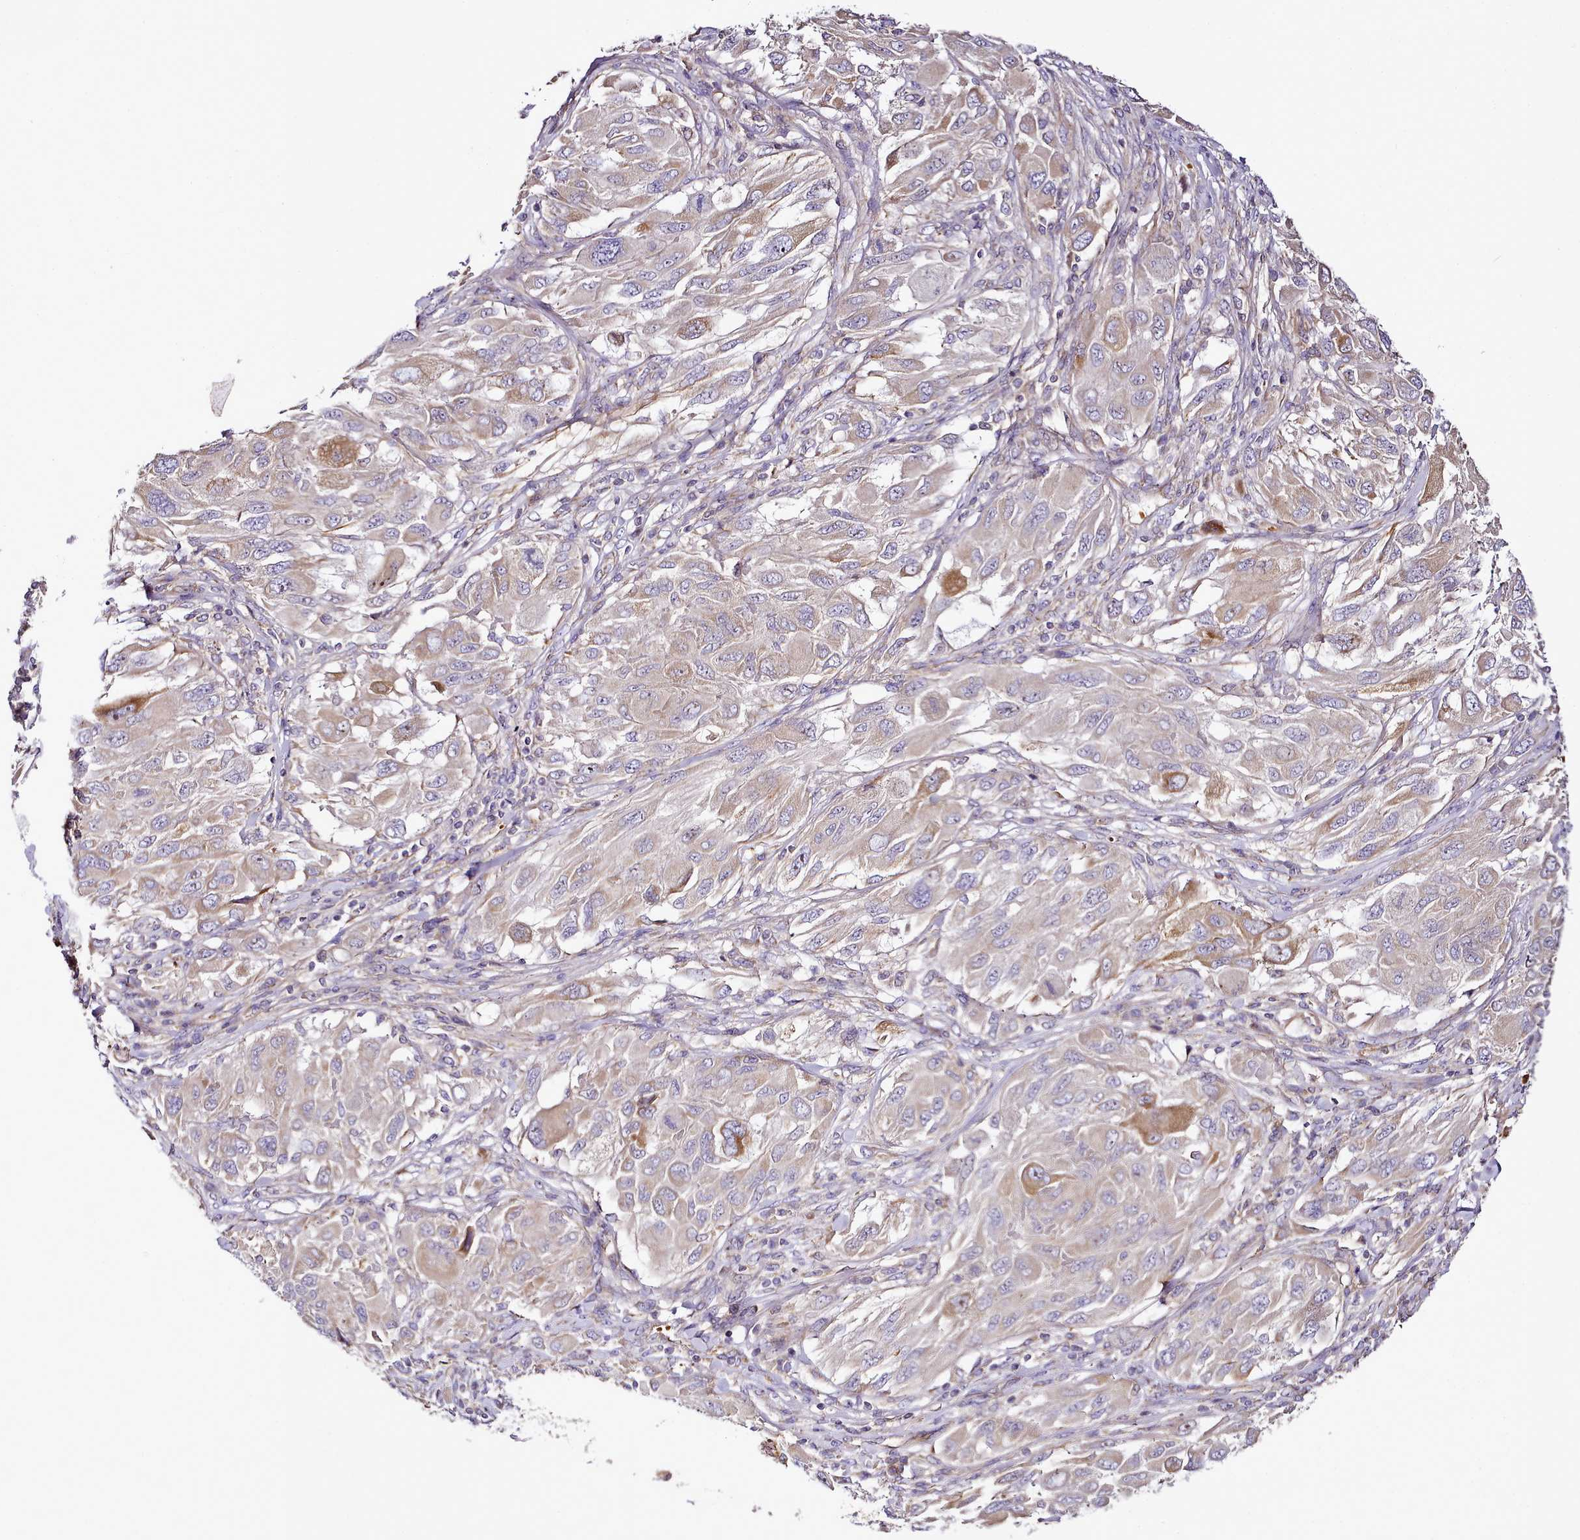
{"staining": {"intensity": "moderate", "quantity": "<25%", "location": "cytoplasmic/membranous"}, "tissue": "melanoma", "cell_type": "Tumor cells", "image_type": "cancer", "snomed": [{"axis": "morphology", "description": "Malignant melanoma, NOS"}, {"axis": "topography", "description": "Skin"}], "caption": "Immunohistochemistry staining of malignant melanoma, which shows low levels of moderate cytoplasmic/membranous positivity in about <25% of tumor cells indicating moderate cytoplasmic/membranous protein staining. The staining was performed using DAB (brown) for protein detection and nuclei were counterstained in hematoxylin (blue).", "gene": "NBPF1", "patient": {"sex": "female", "age": 91}}